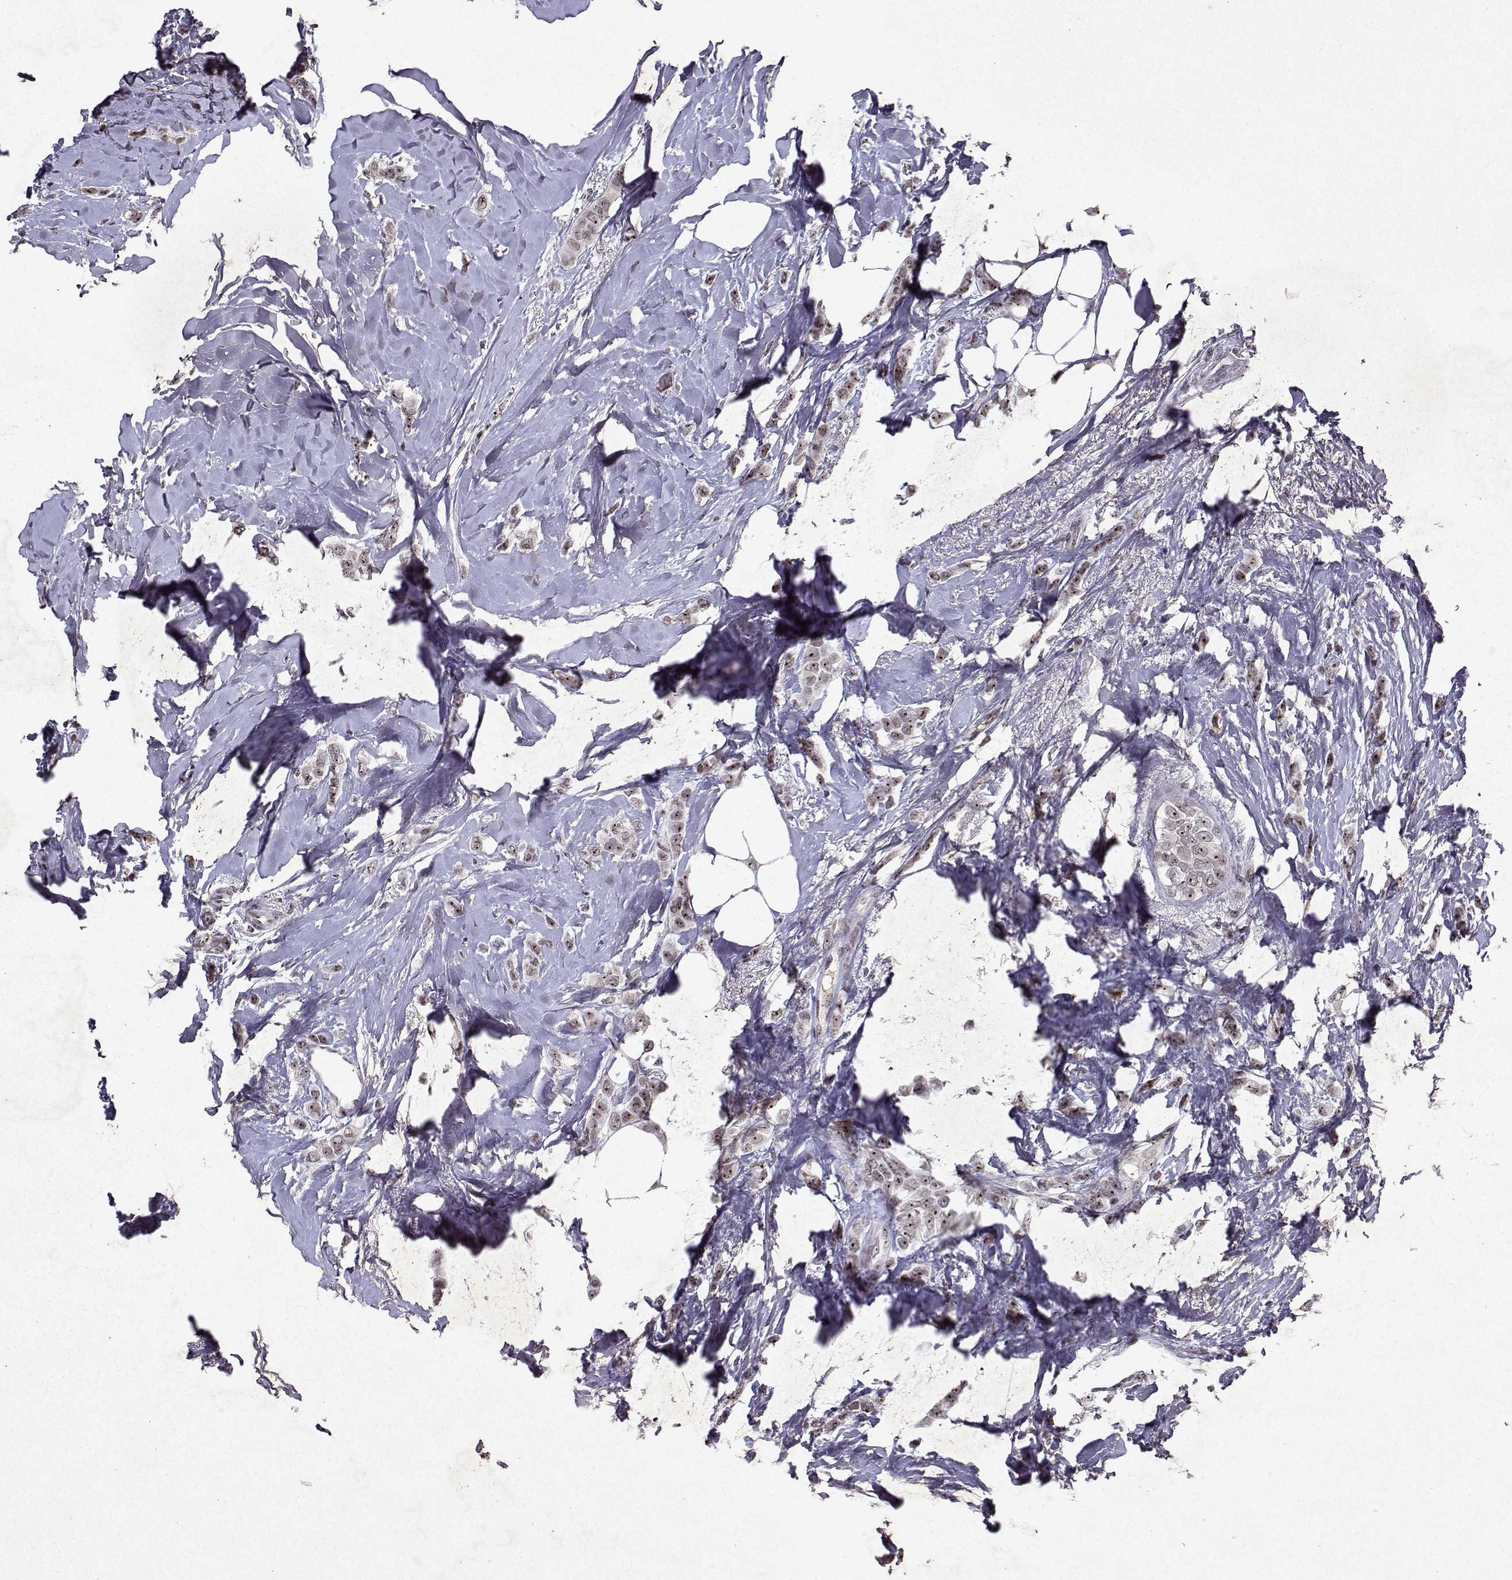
{"staining": {"intensity": "moderate", "quantity": ">75%", "location": "nuclear"}, "tissue": "breast cancer", "cell_type": "Tumor cells", "image_type": "cancer", "snomed": [{"axis": "morphology", "description": "Lobular carcinoma"}, {"axis": "topography", "description": "Breast"}], "caption": "Immunohistochemical staining of human breast cancer reveals moderate nuclear protein staining in approximately >75% of tumor cells.", "gene": "DDX56", "patient": {"sex": "female", "age": 66}}